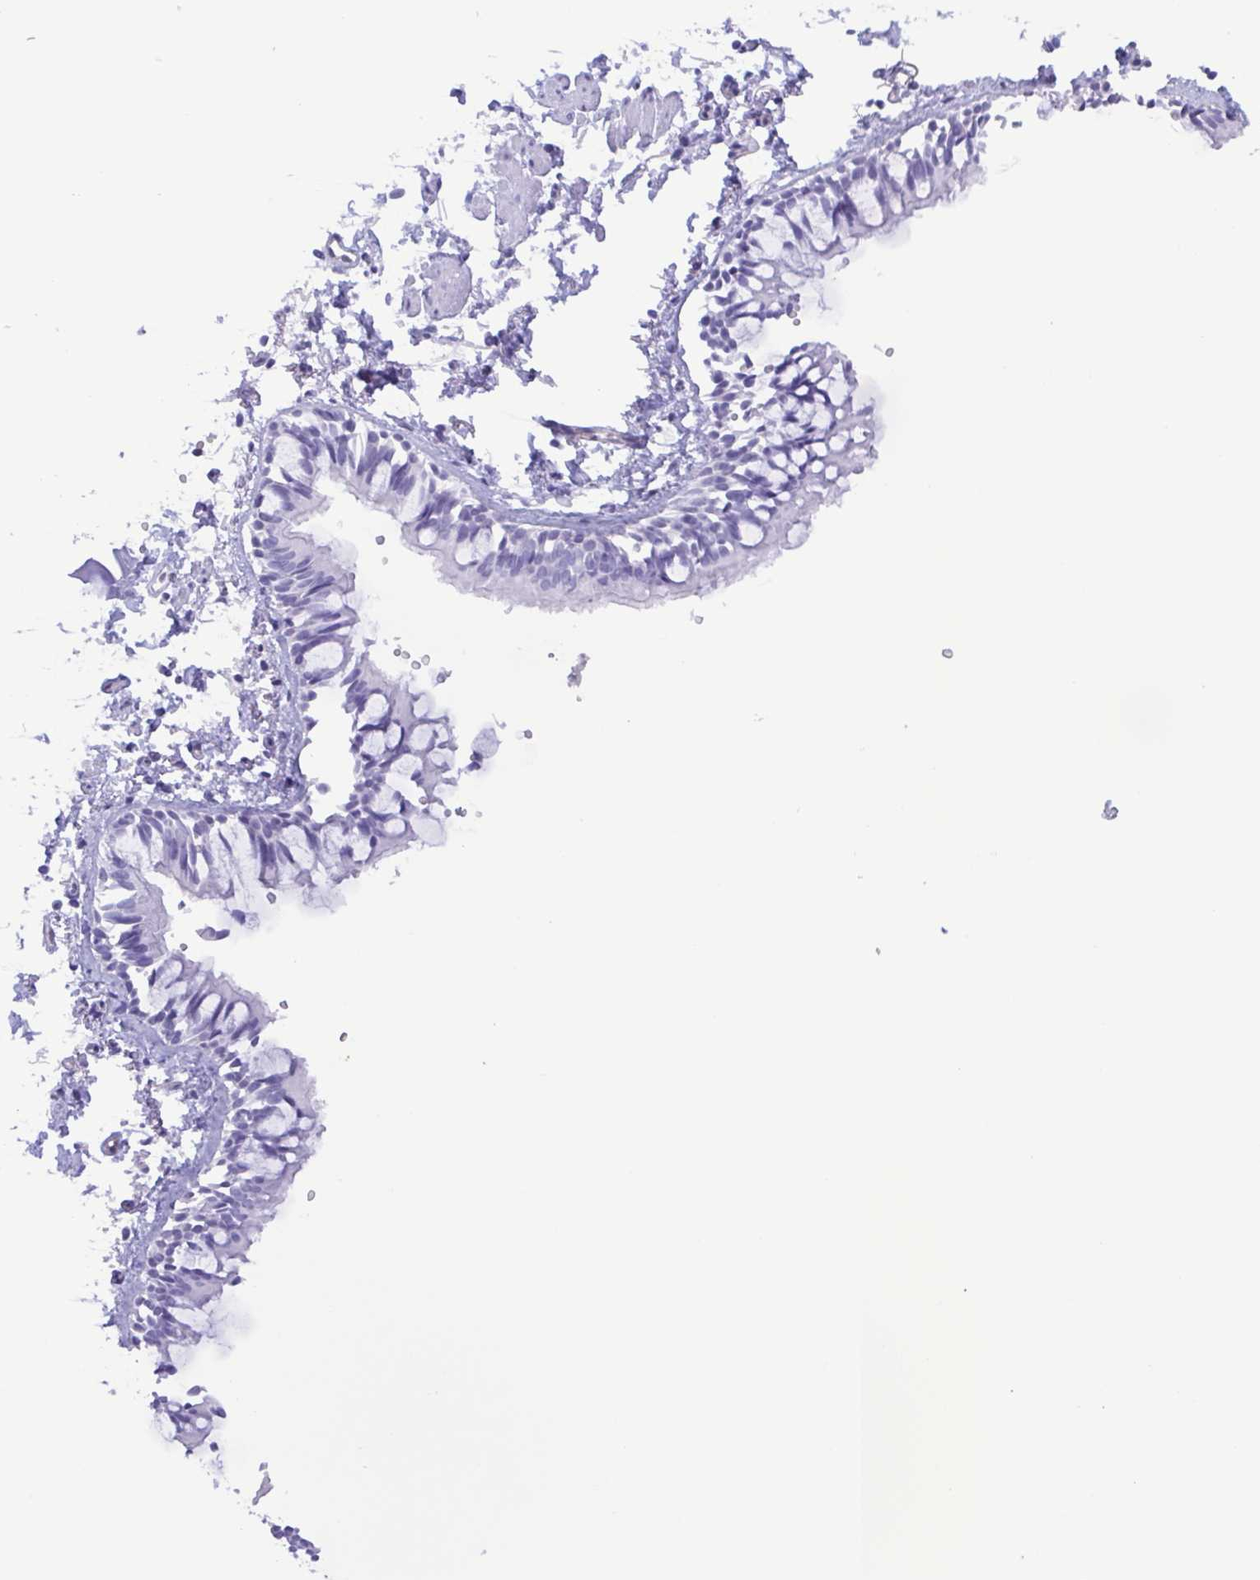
{"staining": {"intensity": "negative", "quantity": "none", "location": "none"}, "tissue": "bronchus", "cell_type": "Respiratory epithelial cells", "image_type": "normal", "snomed": [{"axis": "morphology", "description": "Normal tissue, NOS"}, {"axis": "topography", "description": "Bronchus"}], "caption": "Normal bronchus was stained to show a protein in brown. There is no significant staining in respiratory epithelial cells. (DAB IHC with hematoxylin counter stain).", "gene": "LDHC", "patient": {"sex": "female", "age": 59}}